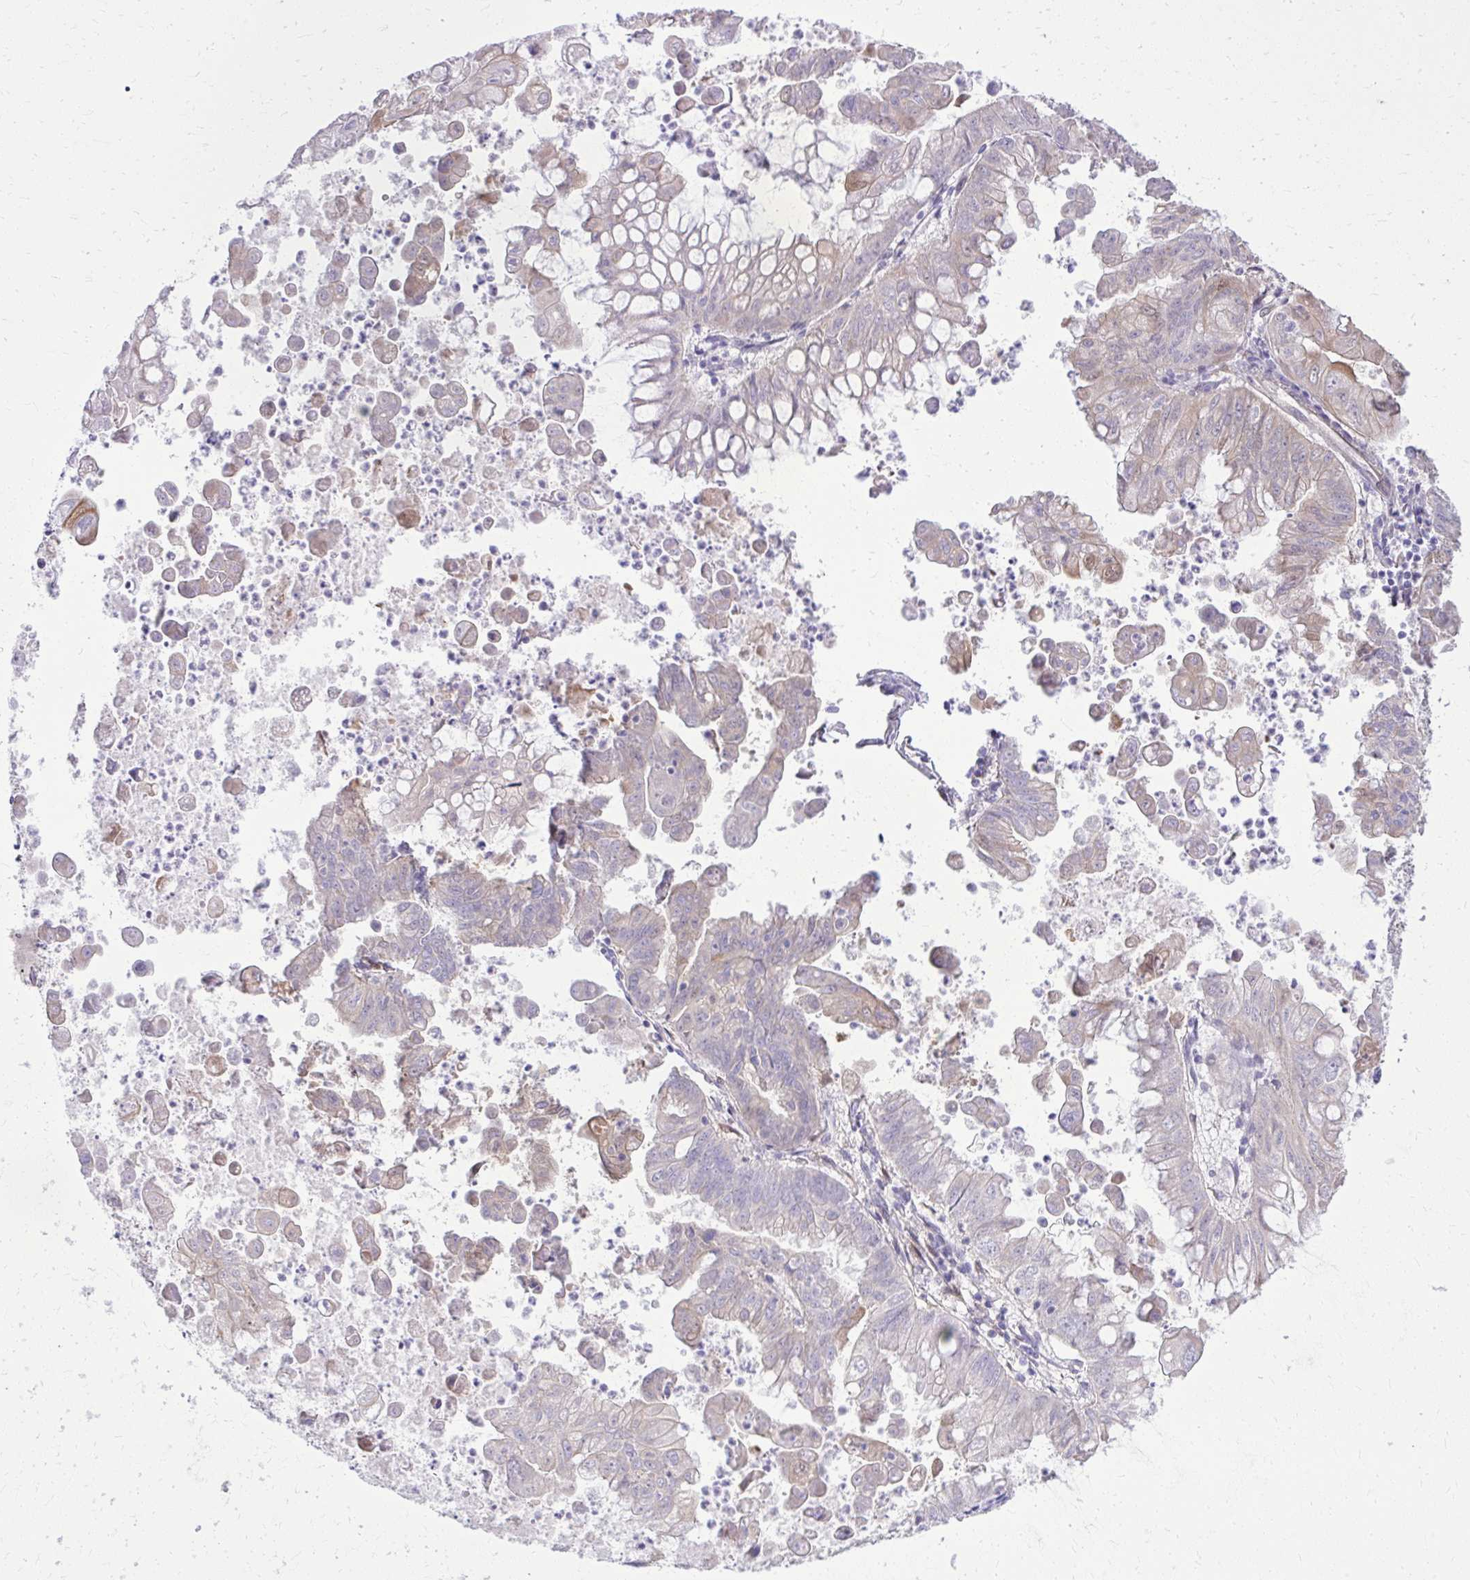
{"staining": {"intensity": "moderate", "quantity": "<25%", "location": "cytoplasmic/membranous"}, "tissue": "stomach cancer", "cell_type": "Tumor cells", "image_type": "cancer", "snomed": [{"axis": "morphology", "description": "Adenocarcinoma, NOS"}, {"axis": "topography", "description": "Stomach, upper"}], "caption": "Brown immunohistochemical staining in human stomach adenocarcinoma displays moderate cytoplasmic/membranous expression in about <25% of tumor cells.", "gene": "NNMT", "patient": {"sex": "male", "age": 80}}